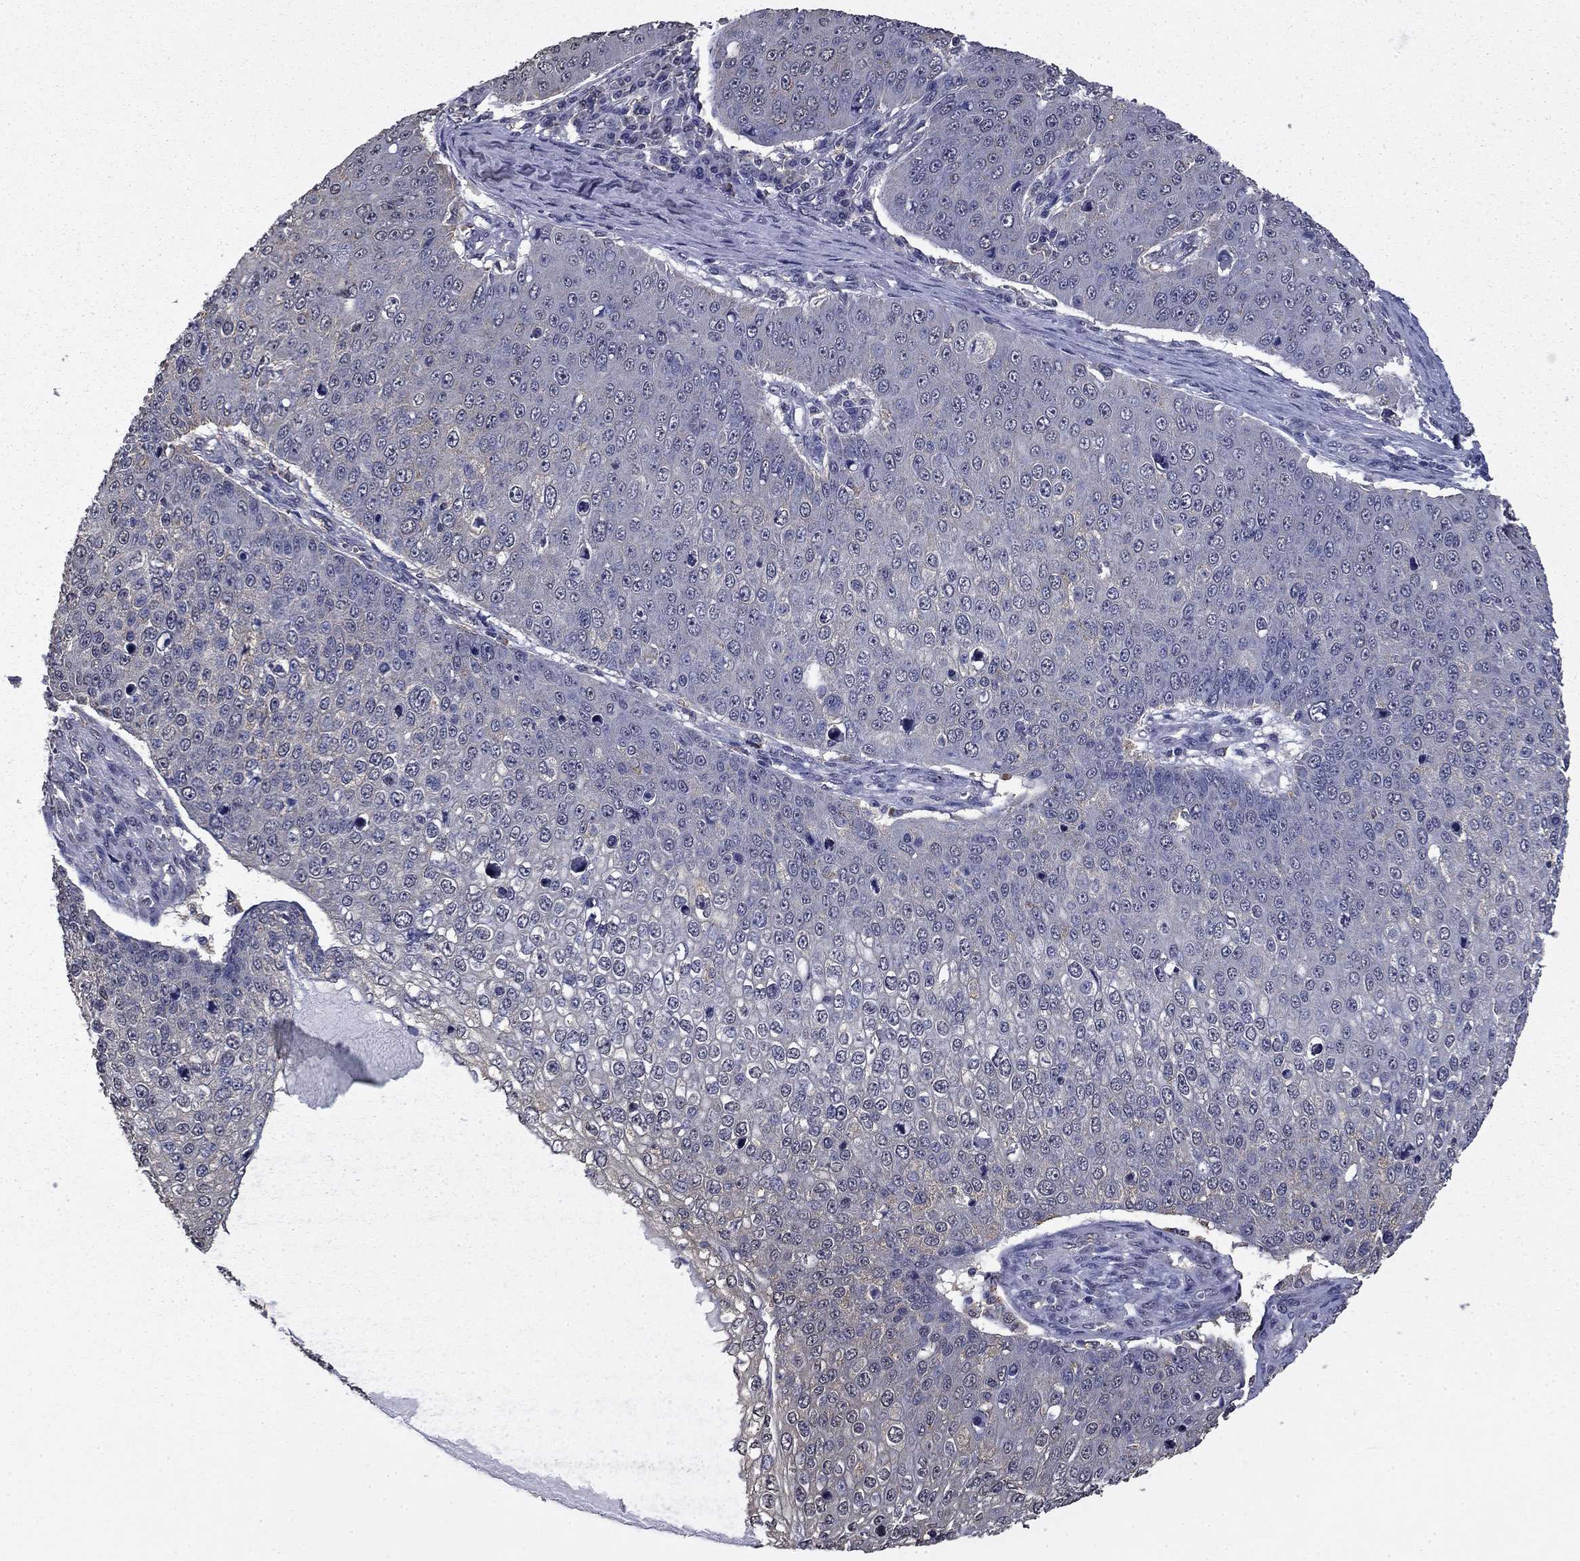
{"staining": {"intensity": "negative", "quantity": "none", "location": "none"}, "tissue": "skin cancer", "cell_type": "Tumor cells", "image_type": "cancer", "snomed": [{"axis": "morphology", "description": "Squamous cell carcinoma, NOS"}, {"axis": "topography", "description": "Skin"}], "caption": "Tumor cells are negative for protein expression in human skin cancer (squamous cell carcinoma).", "gene": "MFAP3L", "patient": {"sex": "male", "age": 71}}